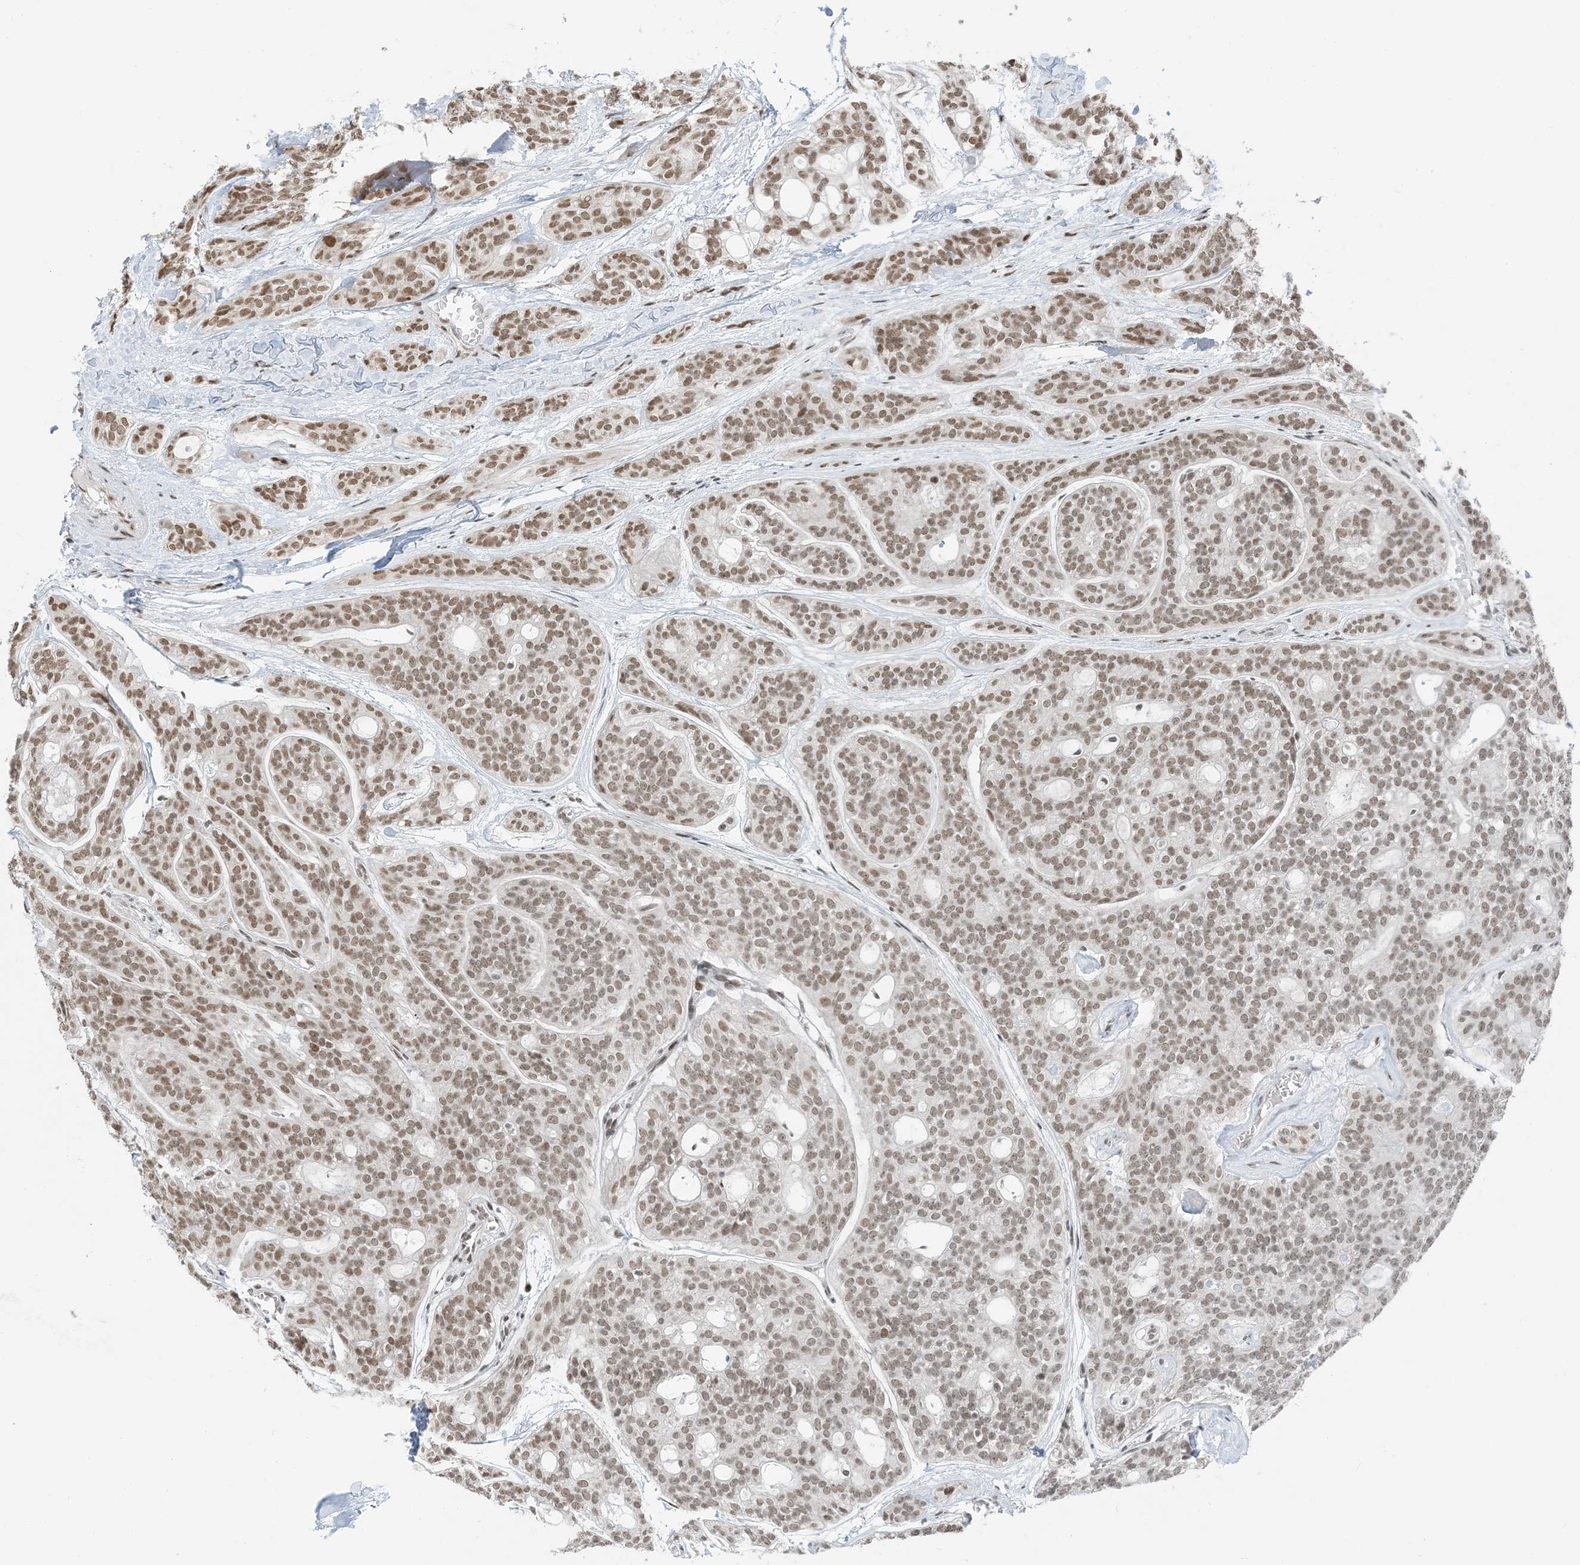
{"staining": {"intensity": "moderate", "quantity": ">75%", "location": "nuclear"}, "tissue": "head and neck cancer", "cell_type": "Tumor cells", "image_type": "cancer", "snomed": [{"axis": "morphology", "description": "Adenocarcinoma, NOS"}, {"axis": "topography", "description": "Head-Neck"}], "caption": "A micrograph of human head and neck cancer stained for a protein exhibits moderate nuclear brown staining in tumor cells.", "gene": "ZNF500", "patient": {"sex": "male", "age": 66}}